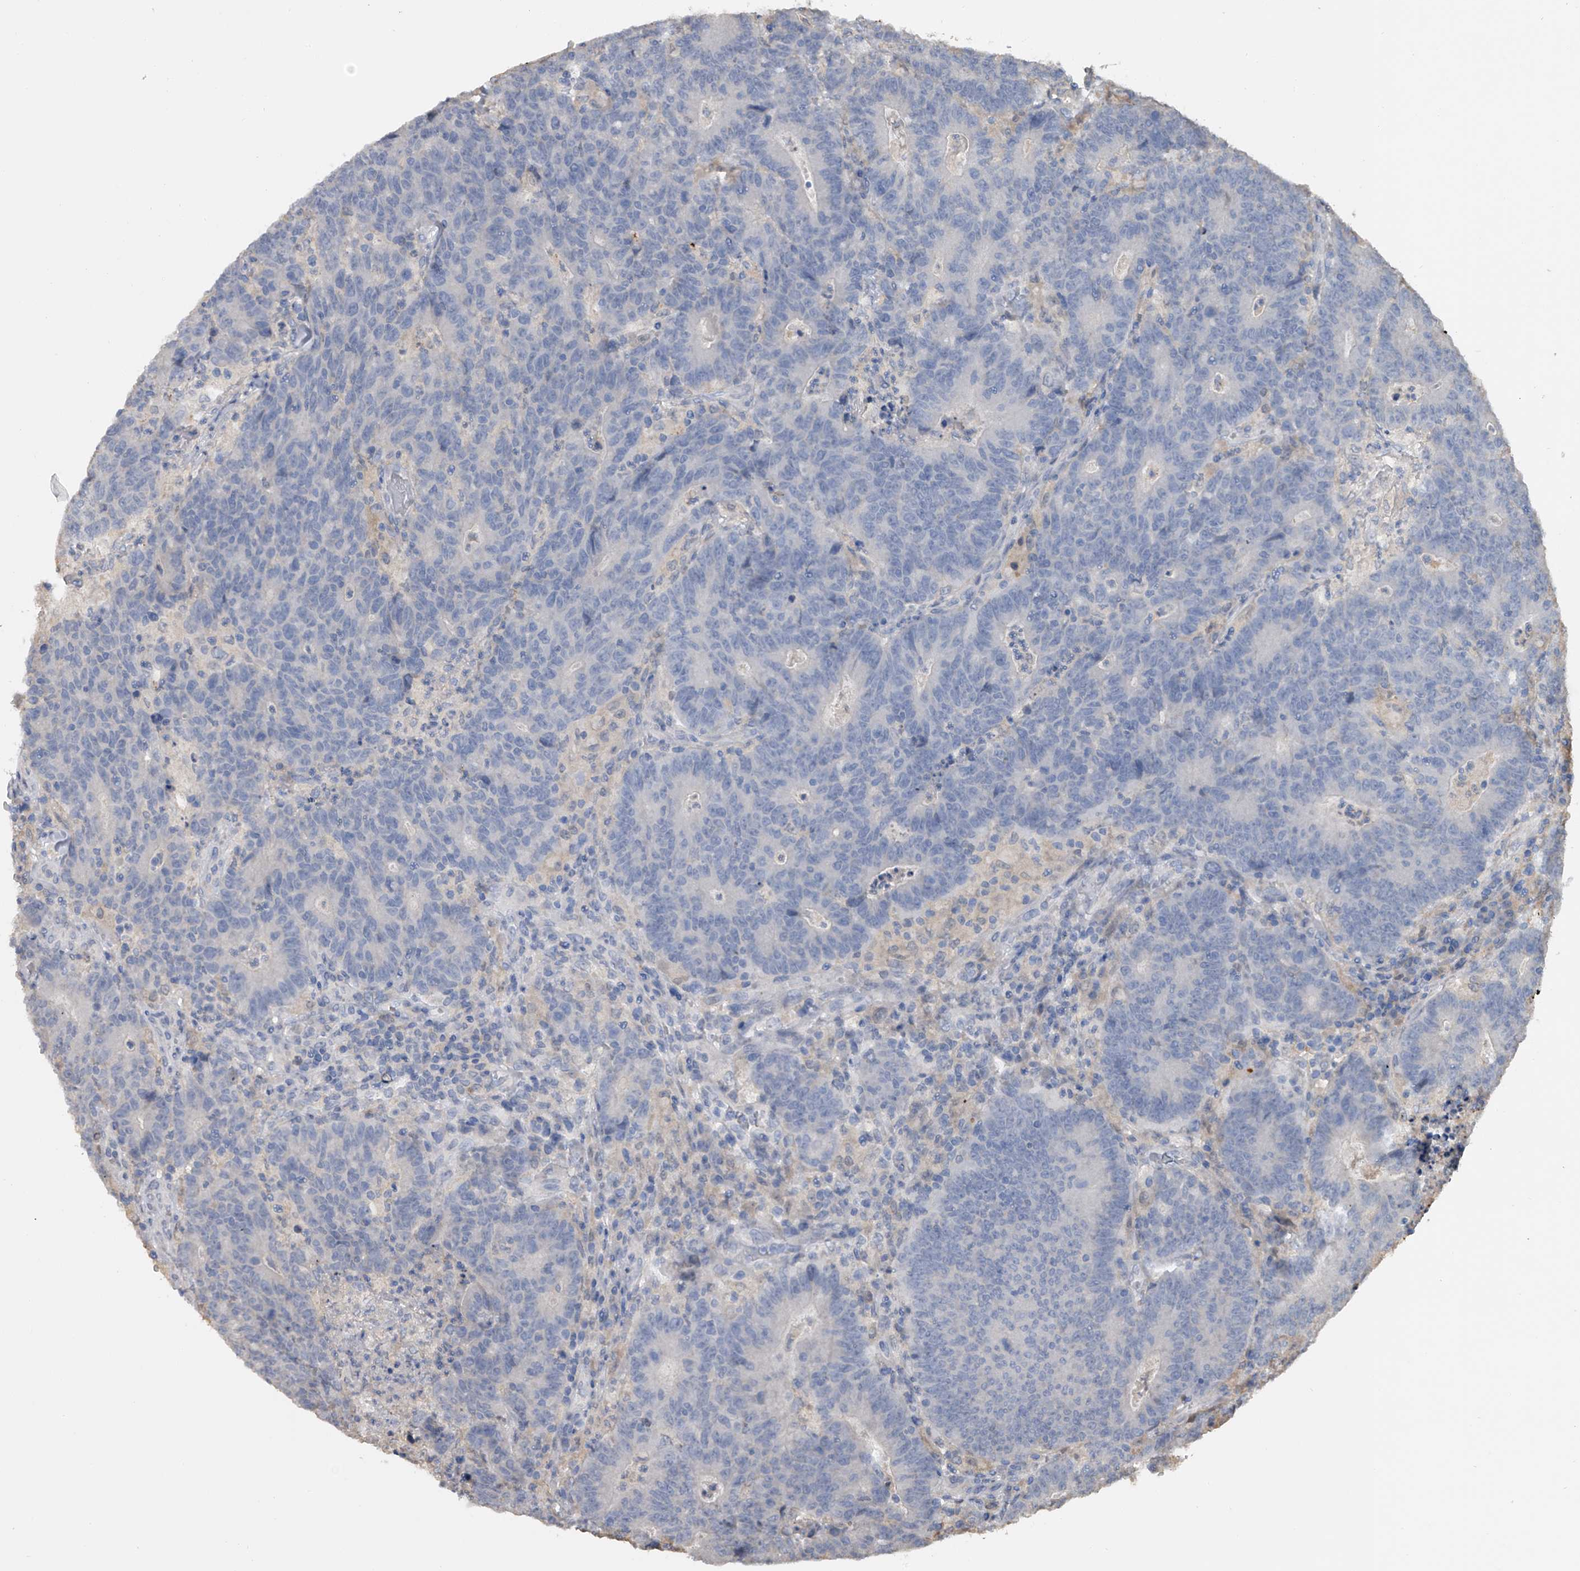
{"staining": {"intensity": "negative", "quantity": "none", "location": "none"}, "tissue": "colorectal cancer", "cell_type": "Tumor cells", "image_type": "cancer", "snomed": [{"axis": "morphology", "description": "Normal tissue, NOS"}, {"axis": "morphology", "description": "Adenocarcinoma, NOS"}, {"axis": "topography", "description": "Colon"}], "caption": "Immunohistochemistry of colorectal cancer reveals no positivity in tumor cells. (Stains: DAB immunohistochemistry with hematoxylin counter stain, Microscopy: brightfield microscopy at high magnification).", "gene": "DOCK9", "patient": {"sex": "female", "age": 75}}